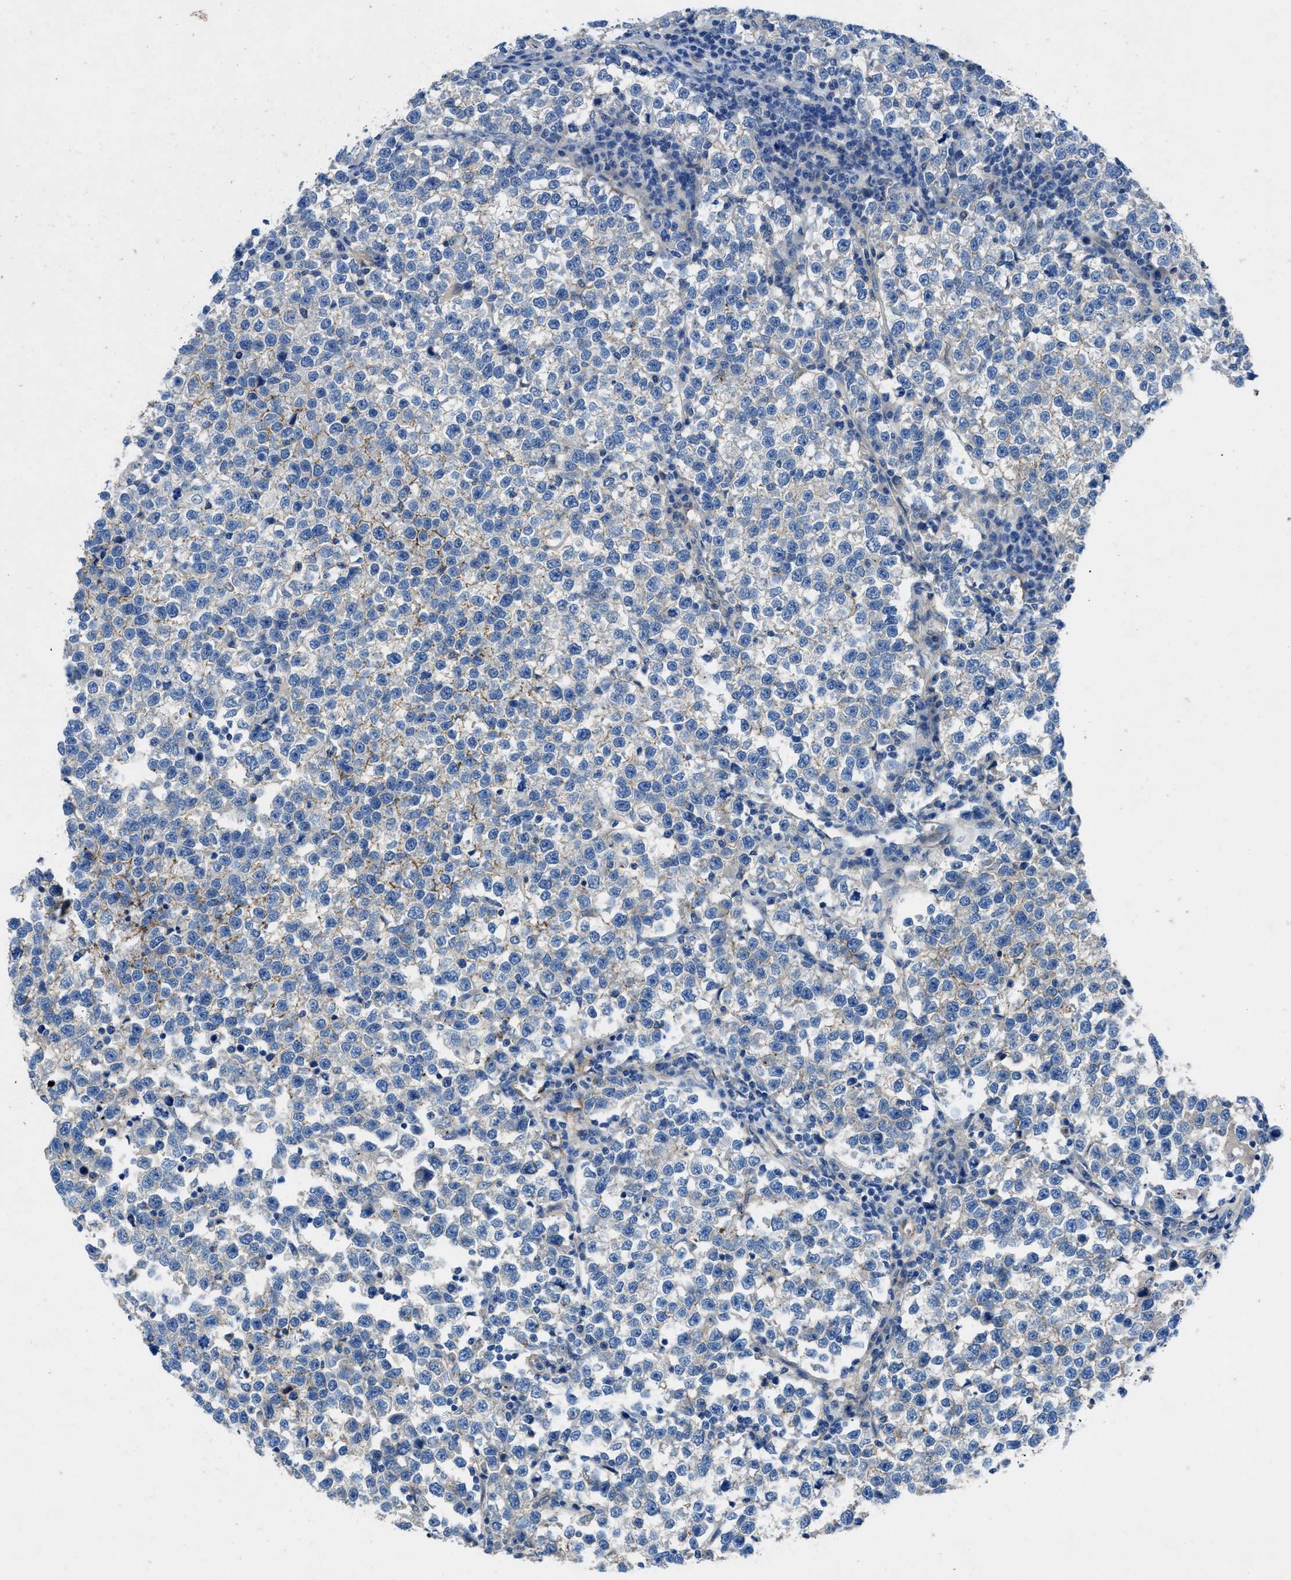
{"staining": {"intensity": "weak", "quantity": "<25%", "location": "cytoplasmic/membranous"}, "tissue": "testis cancer", "cell_type": "Tumor cells", "image_type": "cancer", "snomed": [{"axis": "morphology", "description": "Normal tissue, NOS"}, {"axis": "morphology", "description": "Seminoma, NOS"}, {"axis": "topography", "description": "Testis"}], "caption": "Tumor cells are negative for protein expression in human testis seminoma.", "gene": "PTGFRN", "patient": {"sex": "male", "age": 43}}